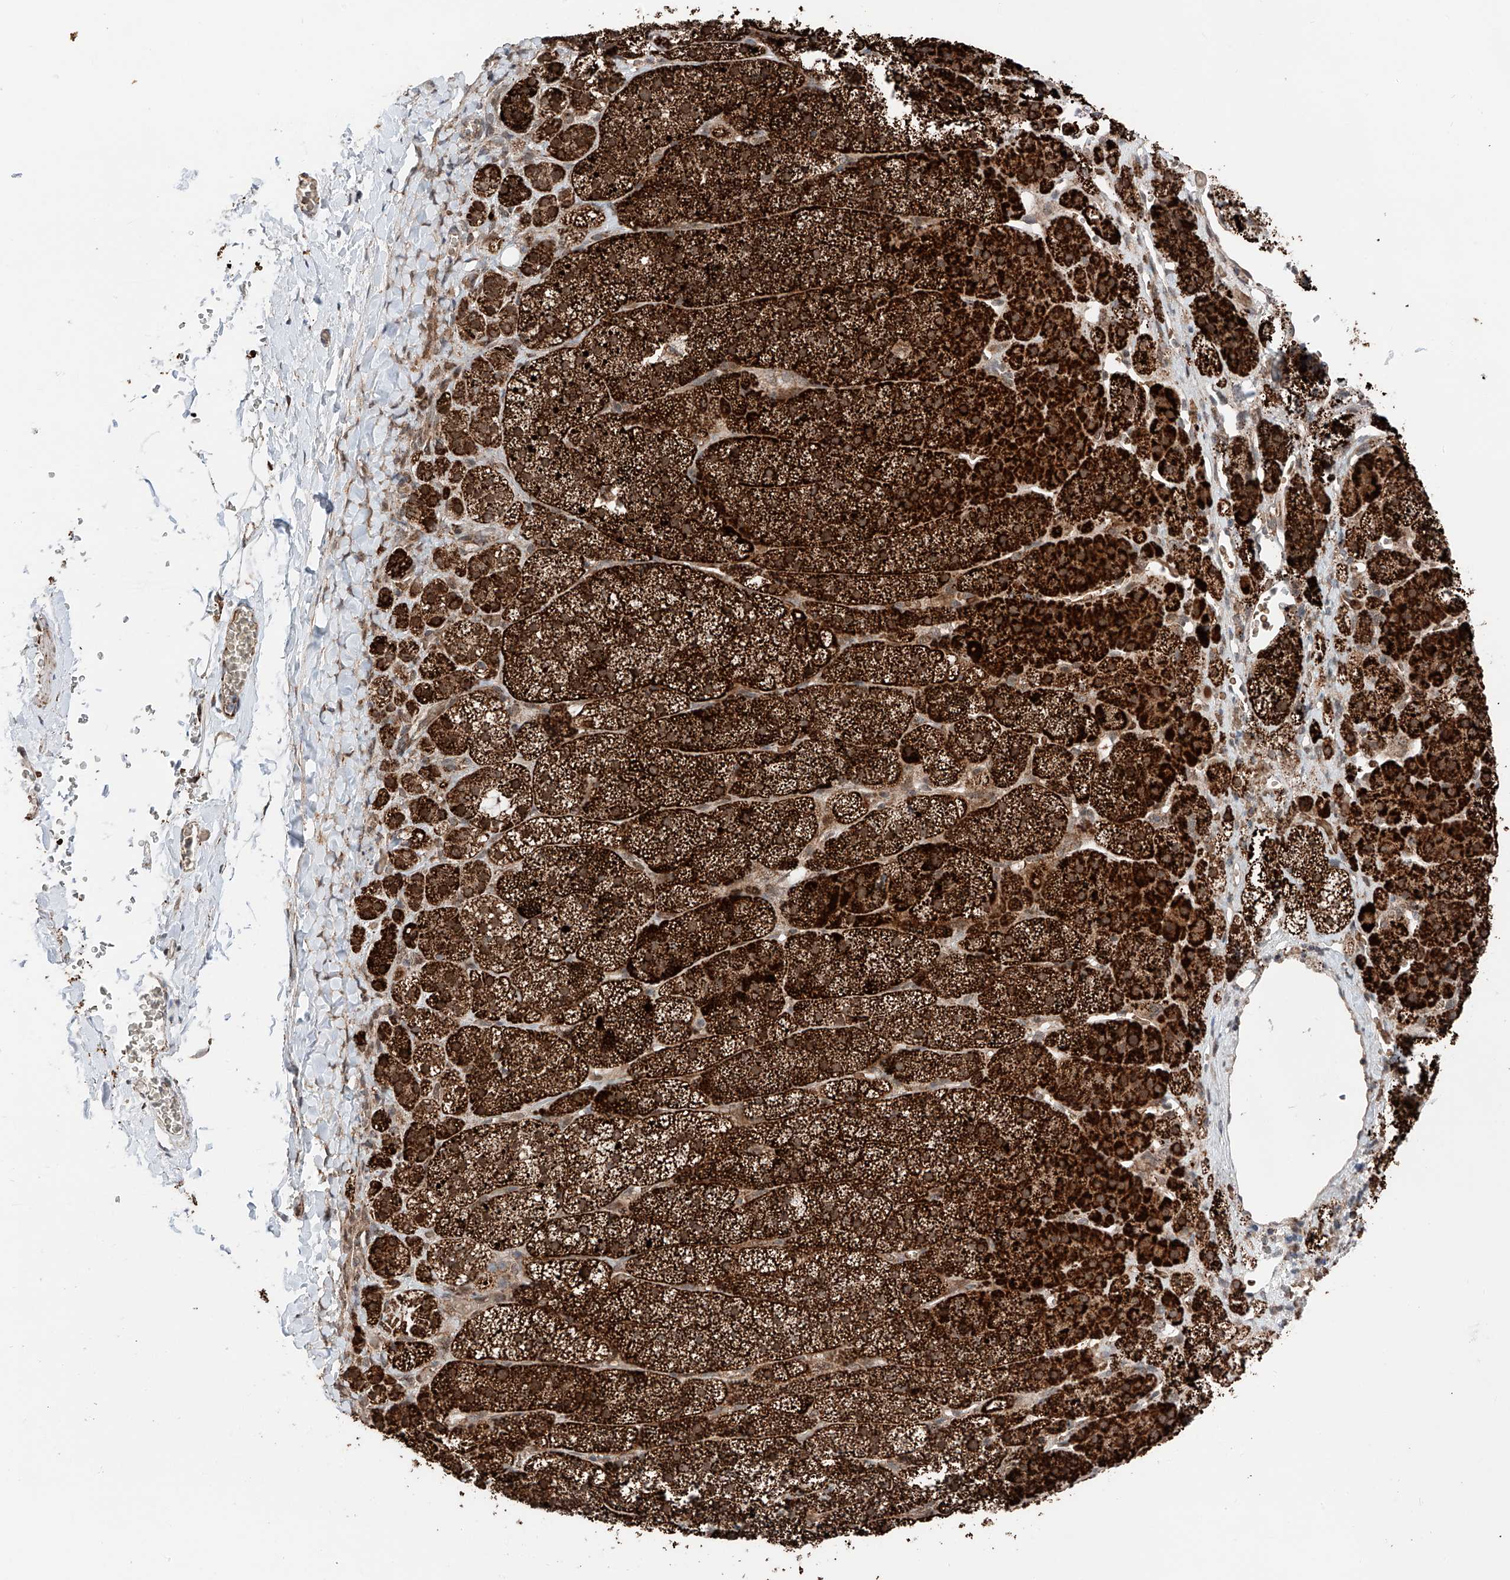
{"staining": {"intensity": "strong", "quantity": ">75%", "location": "cytoplasmic/membranous"}, "tissue": "adrenal gland", "cell_type": "Glandular cells", "image_type": "normal", "snomed": [{"axis": "morphology", "description": "Normal tissue, NOS"}, {"axis": "topography", "description": "Adrenal gland"}], "caption": "Glandular cells display strong cytoplasmic/membranous staining in approximately >75% of cells in normal adrenal gland. The staining was performed using DAB (3,3'-diaminobenzidine) to visualize the protein expression in brown, while the nuclei were stained in blue with hematoxylin (Magnification: 20x).", "gene": "ZSCAN29", "patient": {"sex": "female", "age": 44}}